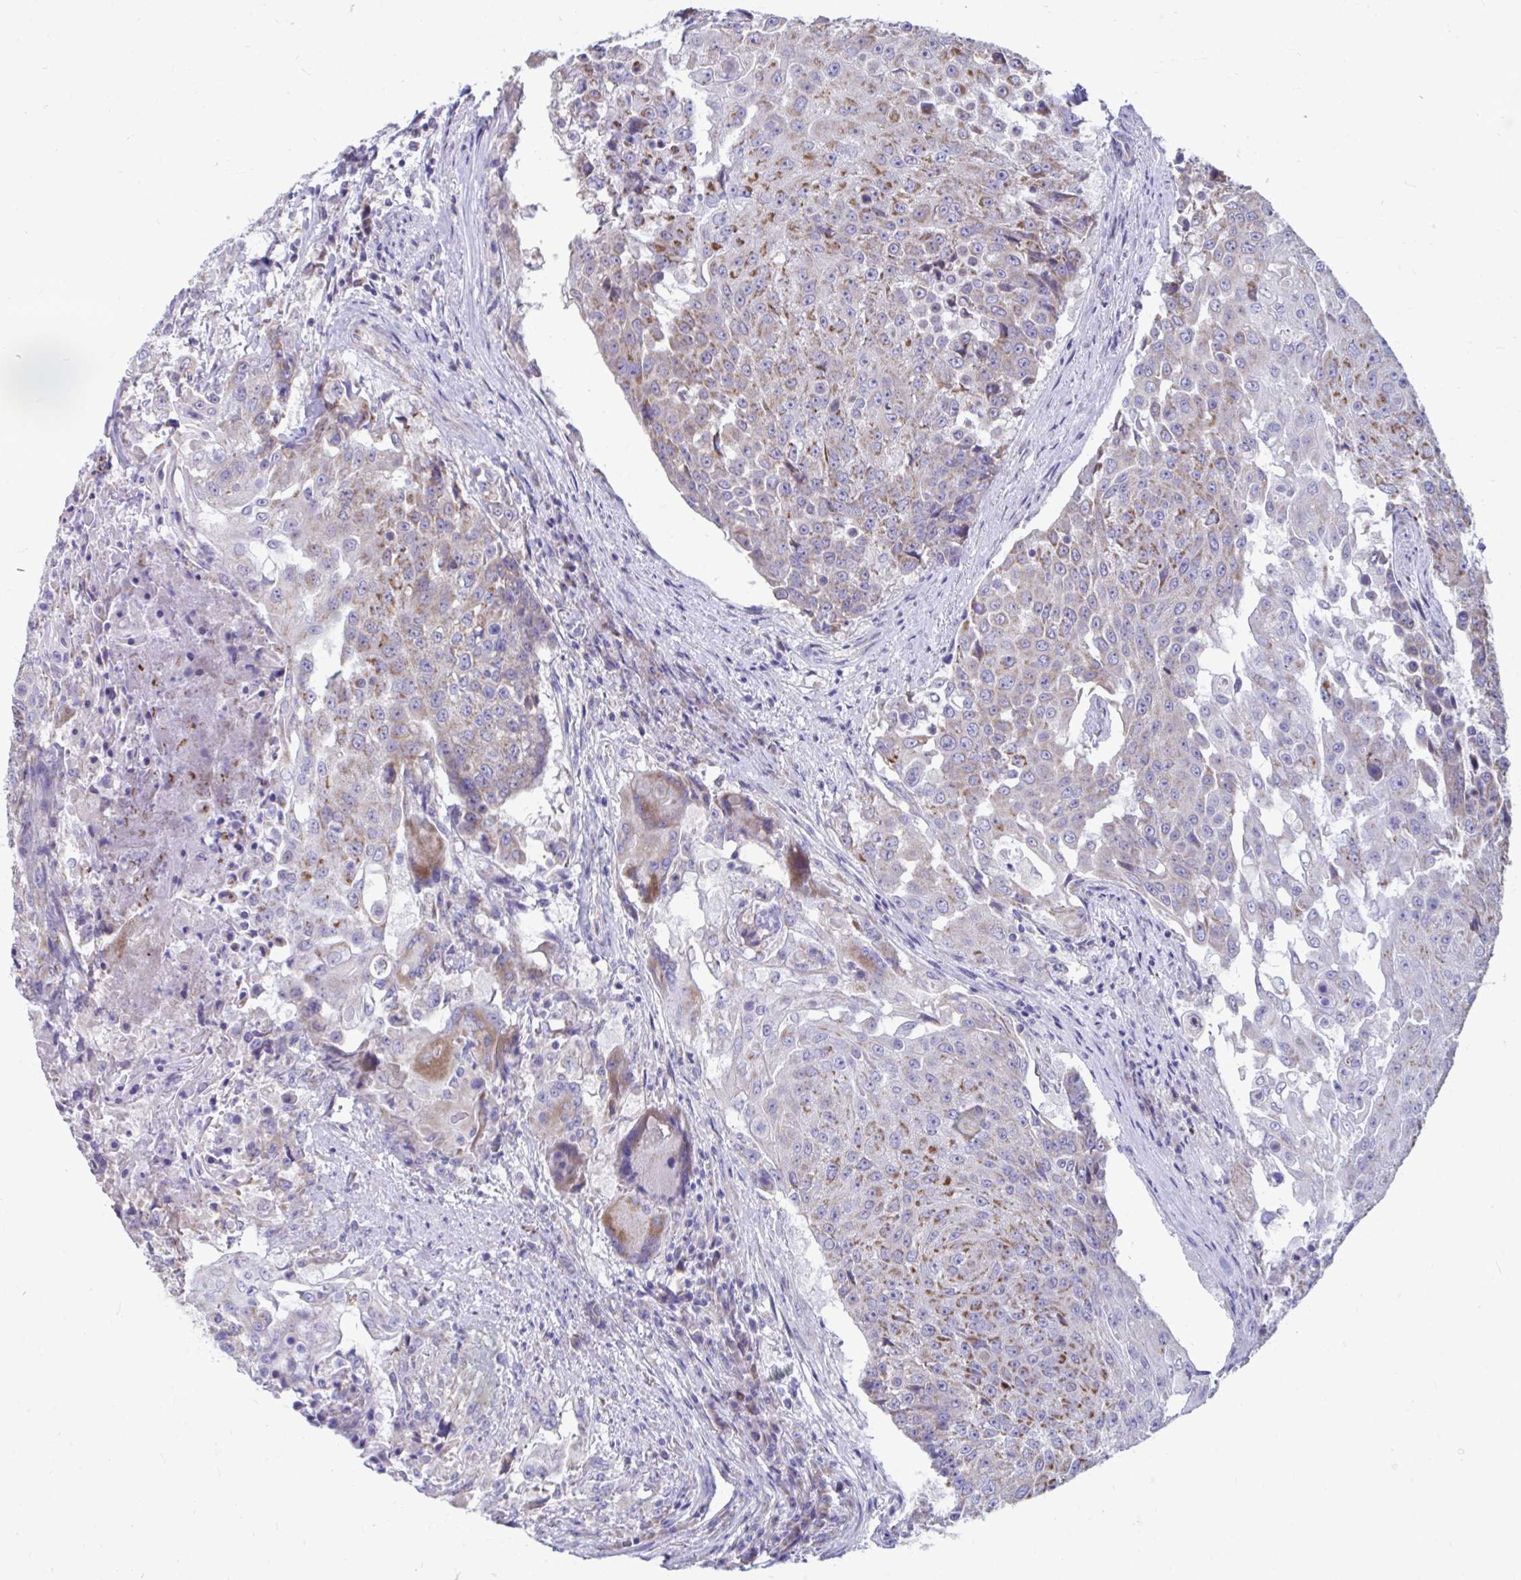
{"staining": {"intensity": "moderate", "quantity": "25%-75%", "location": "cytoplasmic/membranous"}, "tissue": "urothelial cancer", "cell_type": "Tumor cells", "image_type": "cancer", "snomed": [{"axis": "morphology", "description": "Urothelial carcinoma, High grade"}, {"axis": "topography", "description": "Urinary bladder"}], "caption": "Protein expression analysis of human urothelial cancer reveals moderate cytoplasmic/membranous positivity in about 25%-75% of tumor cells.", "gene": "LINGO4", "patient": {"sex": "female", "age": 63}}